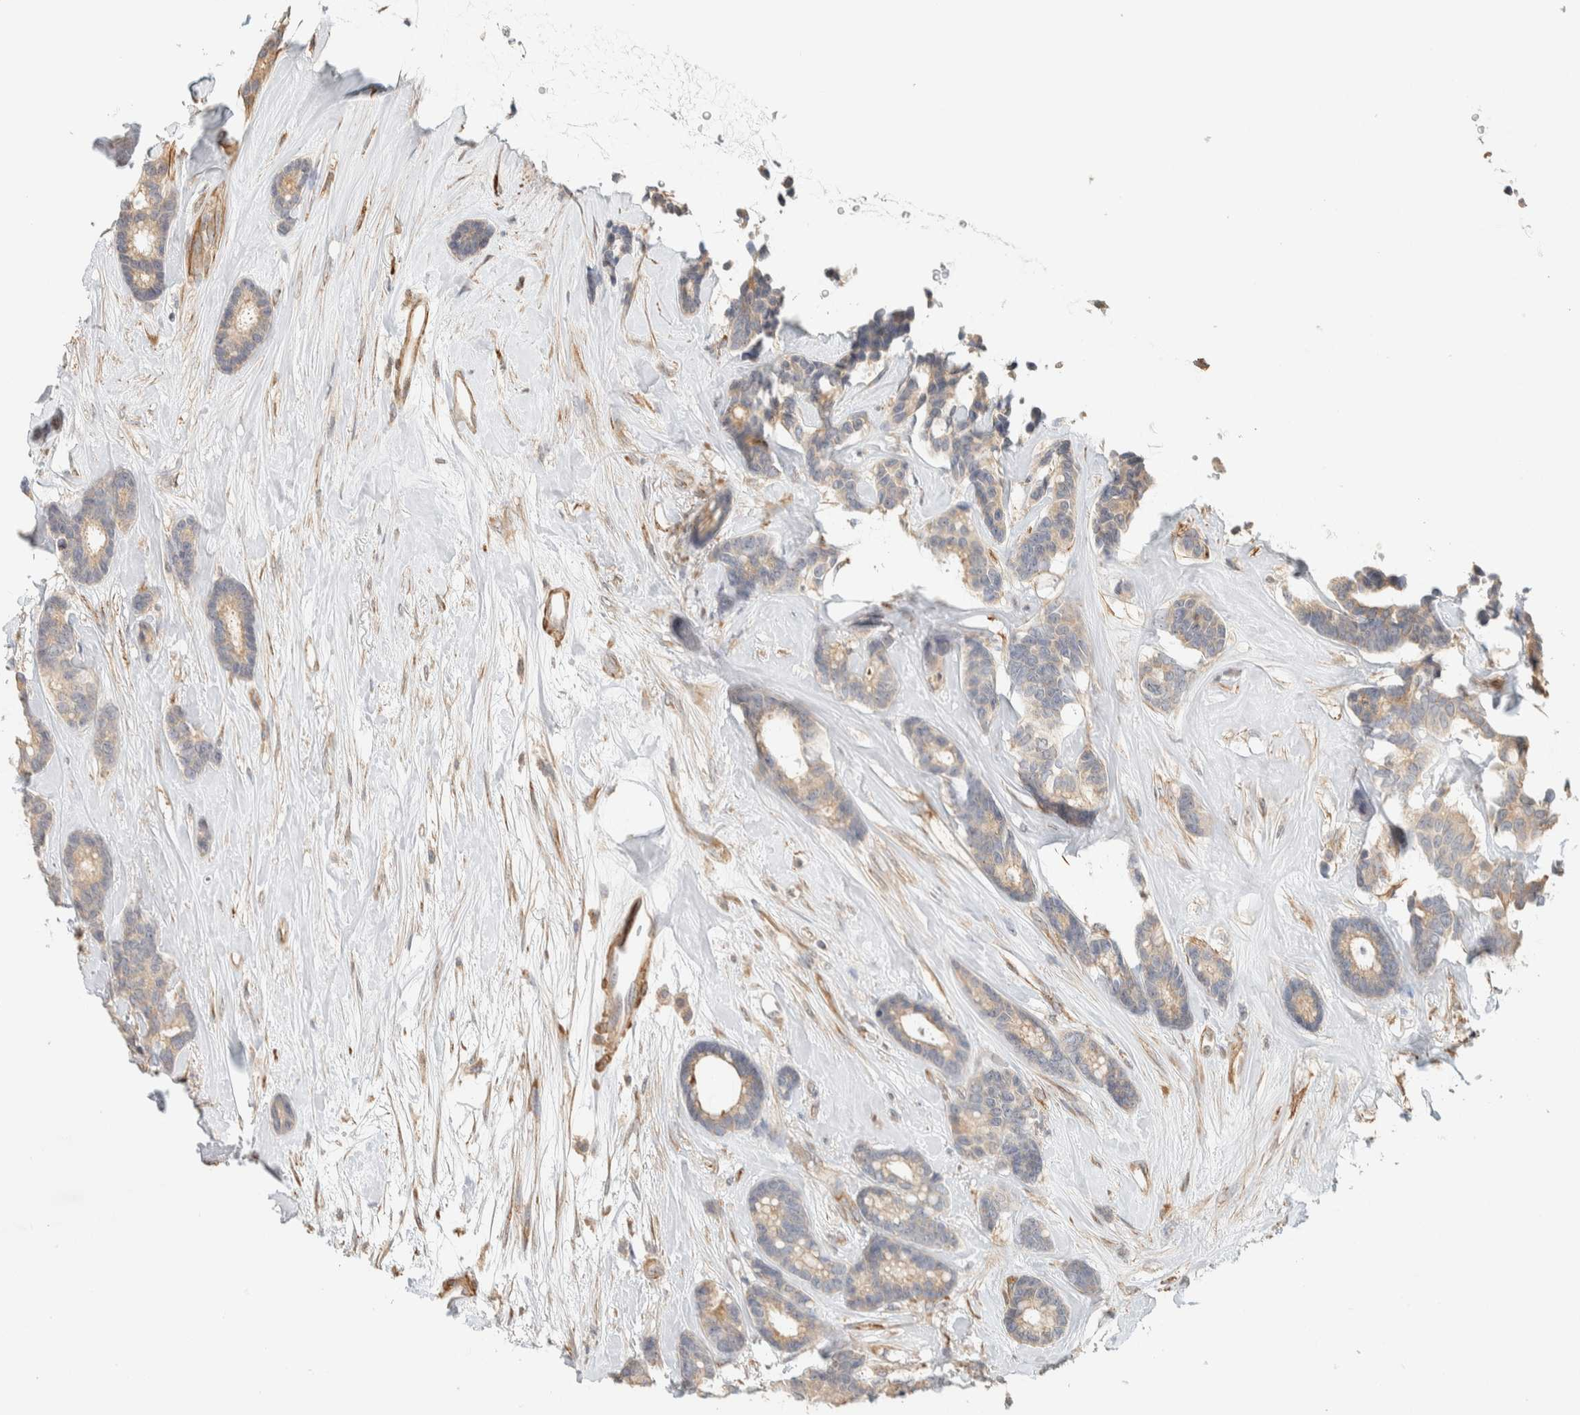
{"staining": {"intensity": "weak", "quantity": "25%-75%", "location": "cytoplasmic/membranous"}, "tissue": "breast cancer", "cell_type": "Tumor cells", "image_type": "cancer", "snomed": [{"axis": "morphology", "description": "Duct carcinoma"}, {"axis": "topography", "description": "Breast"}], "caption": "DAB immunohistochemical staining of human infiltrating ductal carcinoma (breast) exhibits weak cytoplasmic/membranous protein staining in approximately 25%-75% of tumor cells.", "gene": "KLHL40", "patient": {"sex": "female", "age": 87}}